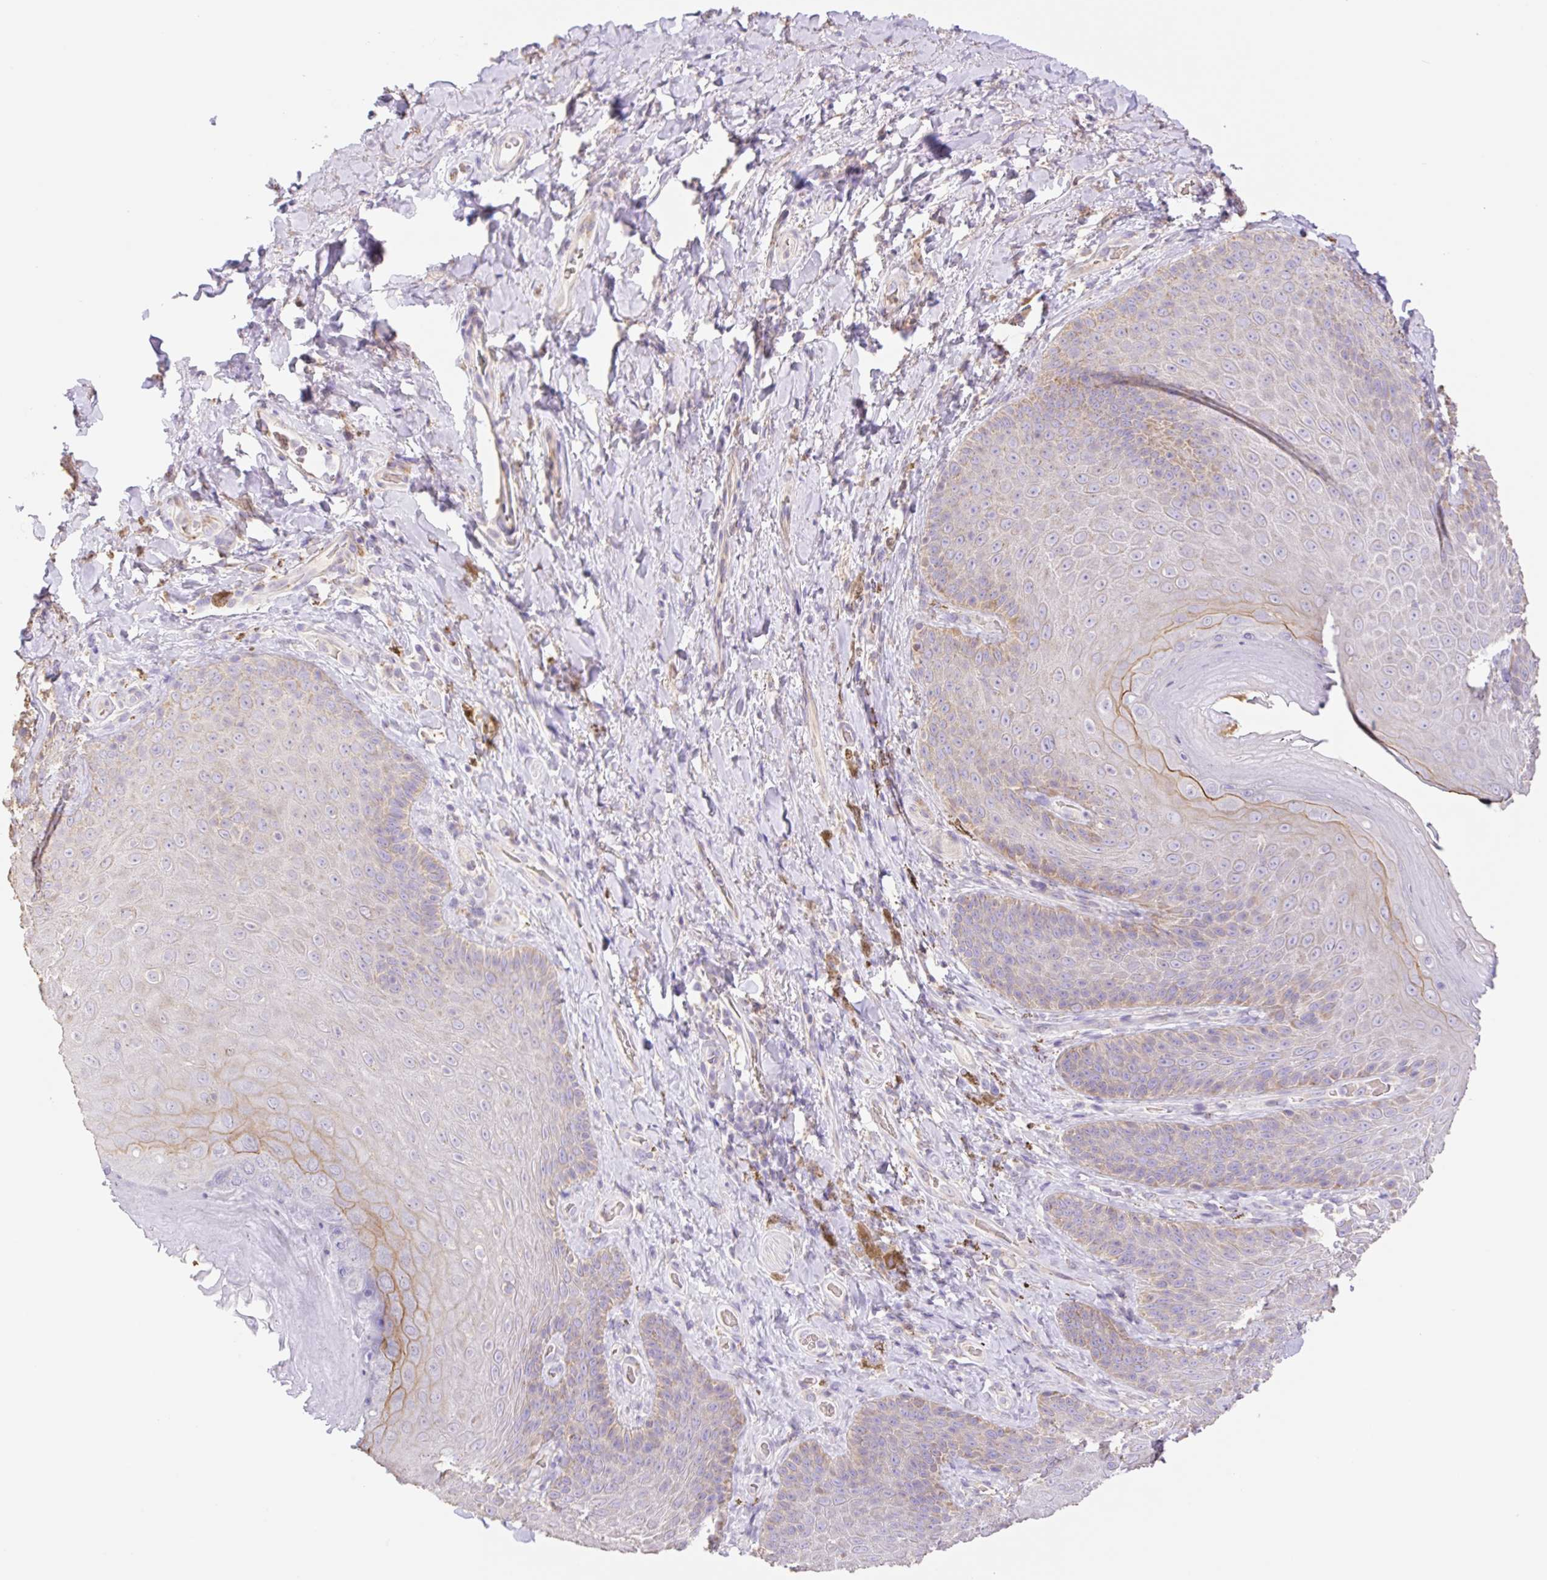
{"staining": {"intensity": "weak", "quantity": "25%-75%", "location": "cytoplasmic/membranous"}, "tissue": "skin", "cell_type": "Epidermal cells", "image_type": "normal", "snomed": [{"axis": "morphology", "description": "Normal tissue, NOS"}, {"axis": "topography", "description": "Anal"}, {"axis": "topography", "description": "Peripheral nerve tissue"}], "caption": "IHC micrograph of benign skin: skin stained using immunohistochemistry reveals low levels of weak protein expression localized specifically in the cytoplasmic/membranous of epidermal cells, appearing as a cytoplasmic/membranous brown color.", "gene": "COPZ2", "patient": {"sex": "male", "age": 53}}